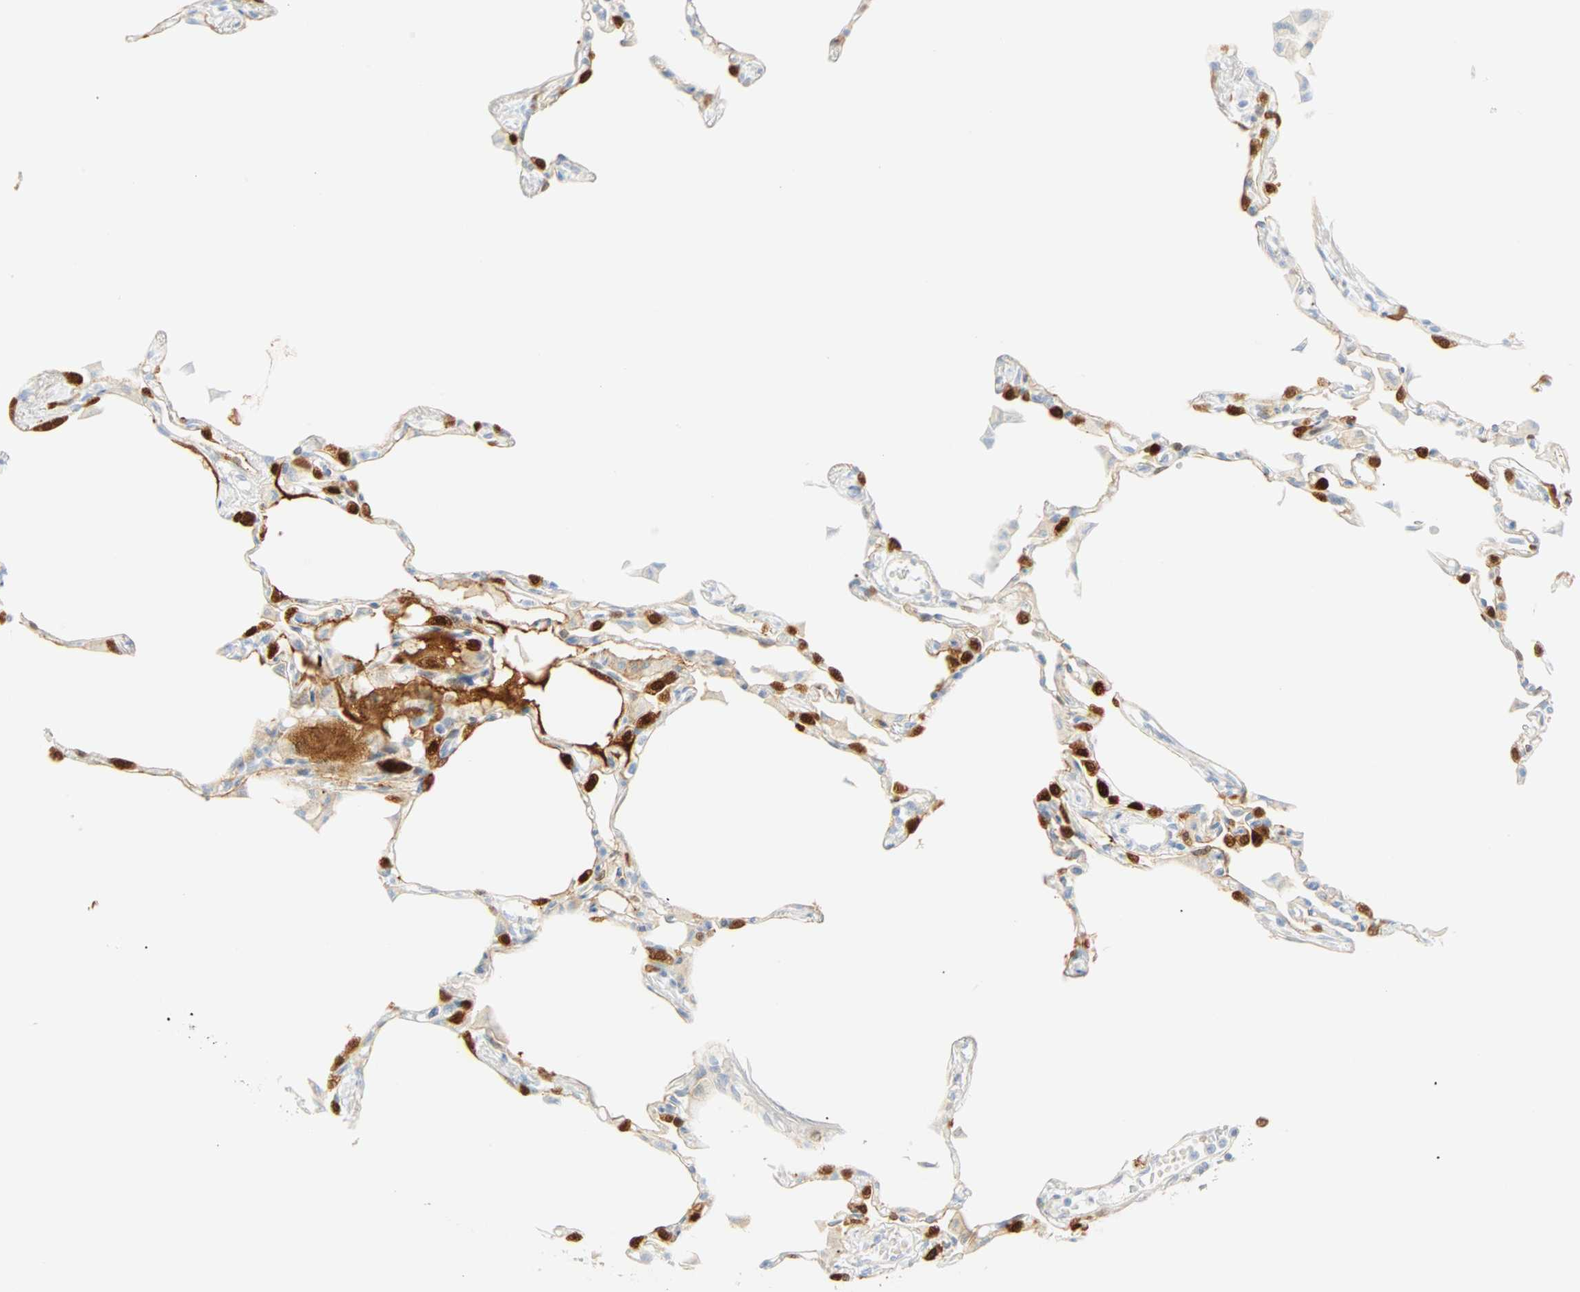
{"staining": {"intensity": "strong", "quantity": "25%-75%", "location": "cytoplasmic/membranous,nuclear"}, "tissue": "lung", "cell_type": "Alveolar cells", "image_type": "normal", "snomed": [{"axis": "morphology", "description": "Normal tissue, NOS"}, {"axis": "topography", "description": "Lung"}], "caption": "Immunohistochemical staining of benign human lung shows high levels of strong cytoplasmic/membranous,nuclear expression in about 25%-75% of alveolar cells. Nuclei are stained in blue.", "gene": "SELENBP1", "patient": {"sex": "female", "age": 49}}